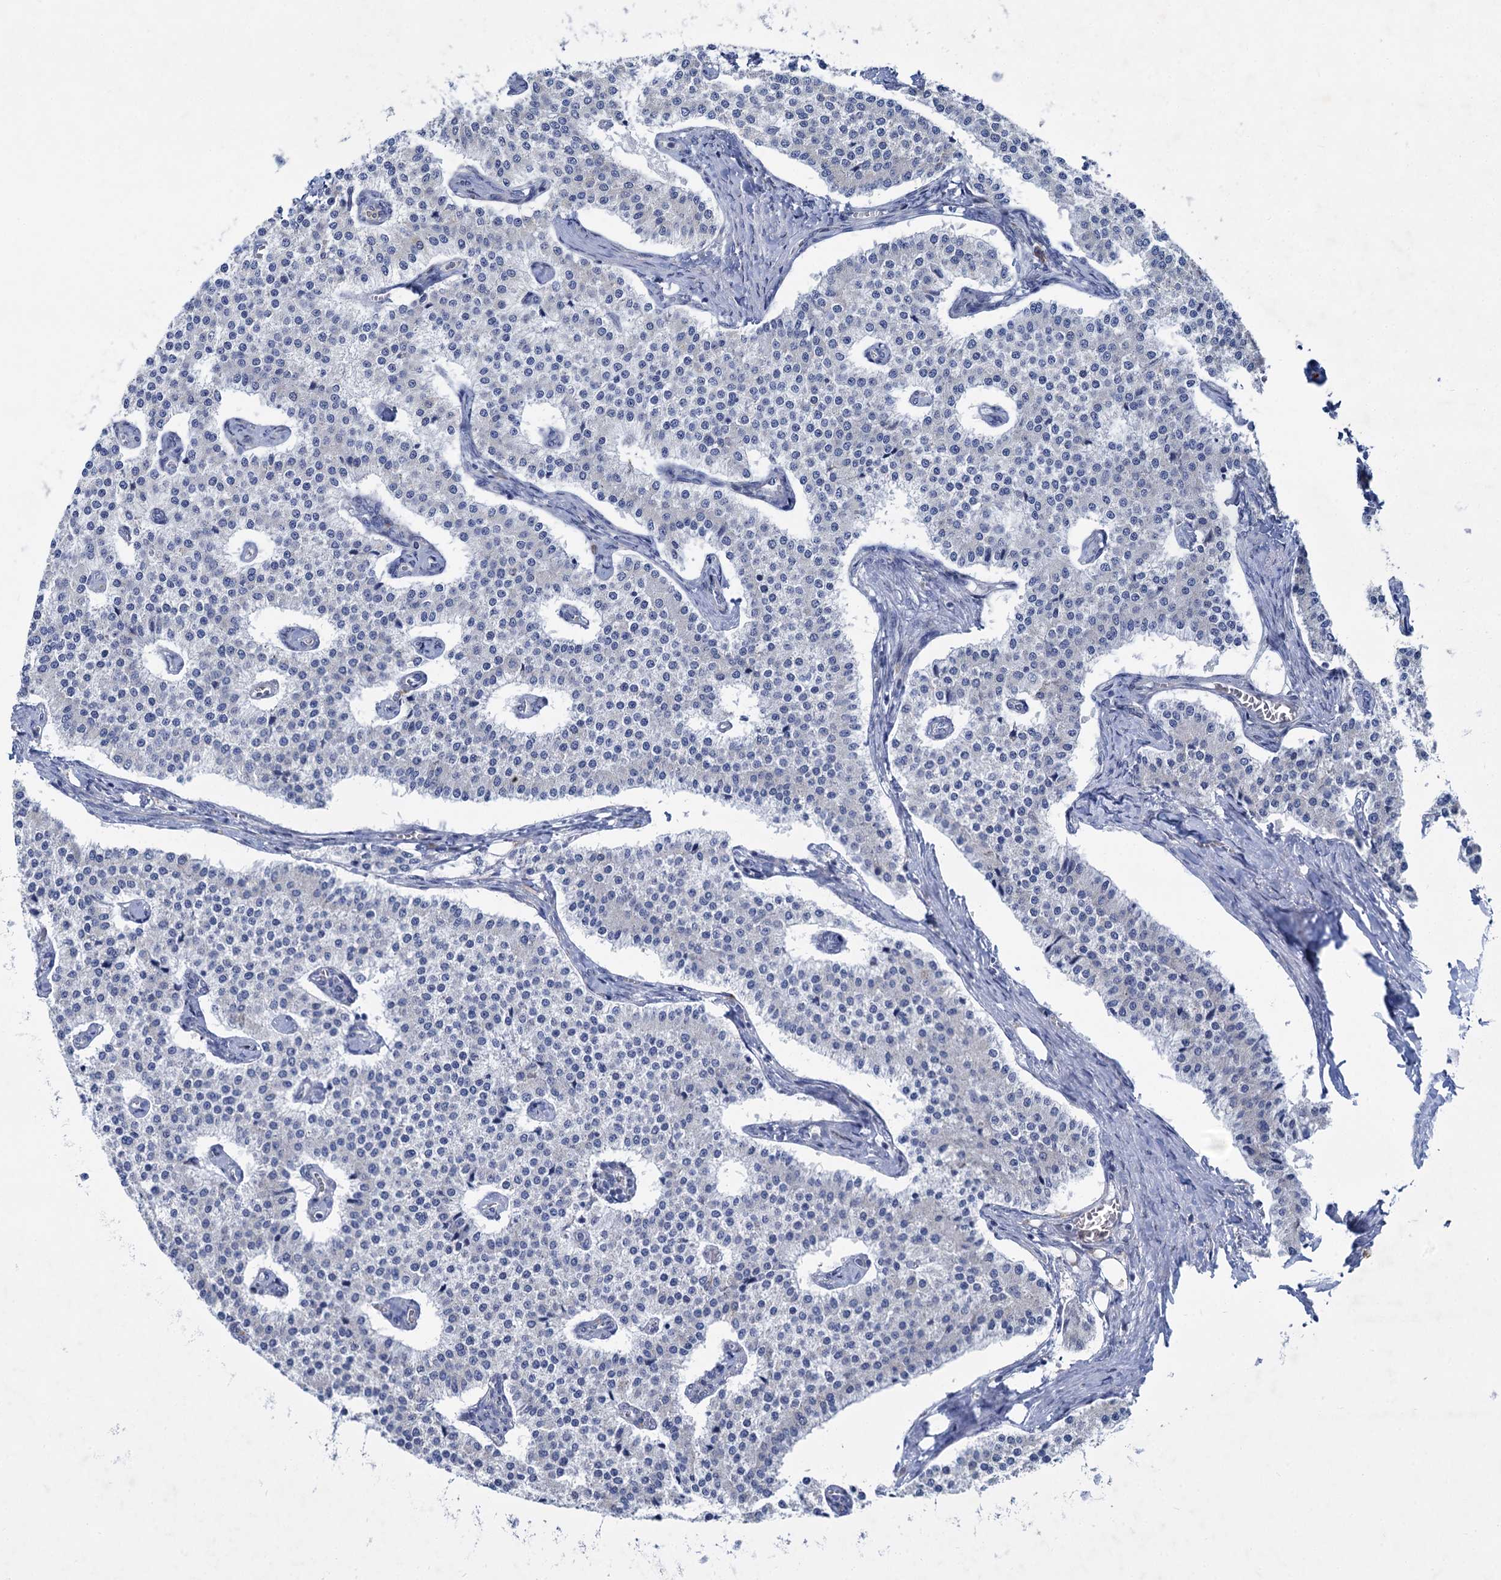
{"staining": {"intensity": "negative", "quantity": "none", "location": "none"}, "tissue": "carcinoid", "cell_type": "Tumor cells", "image_type": "cancer", "snomed": [{"axis": "morphology", "description": "Carcinoid, malignant, NOS"}, {"axis": "topography", "description": "Colon"}], "caption": "The micrograph demonstrates no staining of tumor cells in carcinoid.", "gene": "PRSS35", "patient": {"sex": "female", "age": 52}}